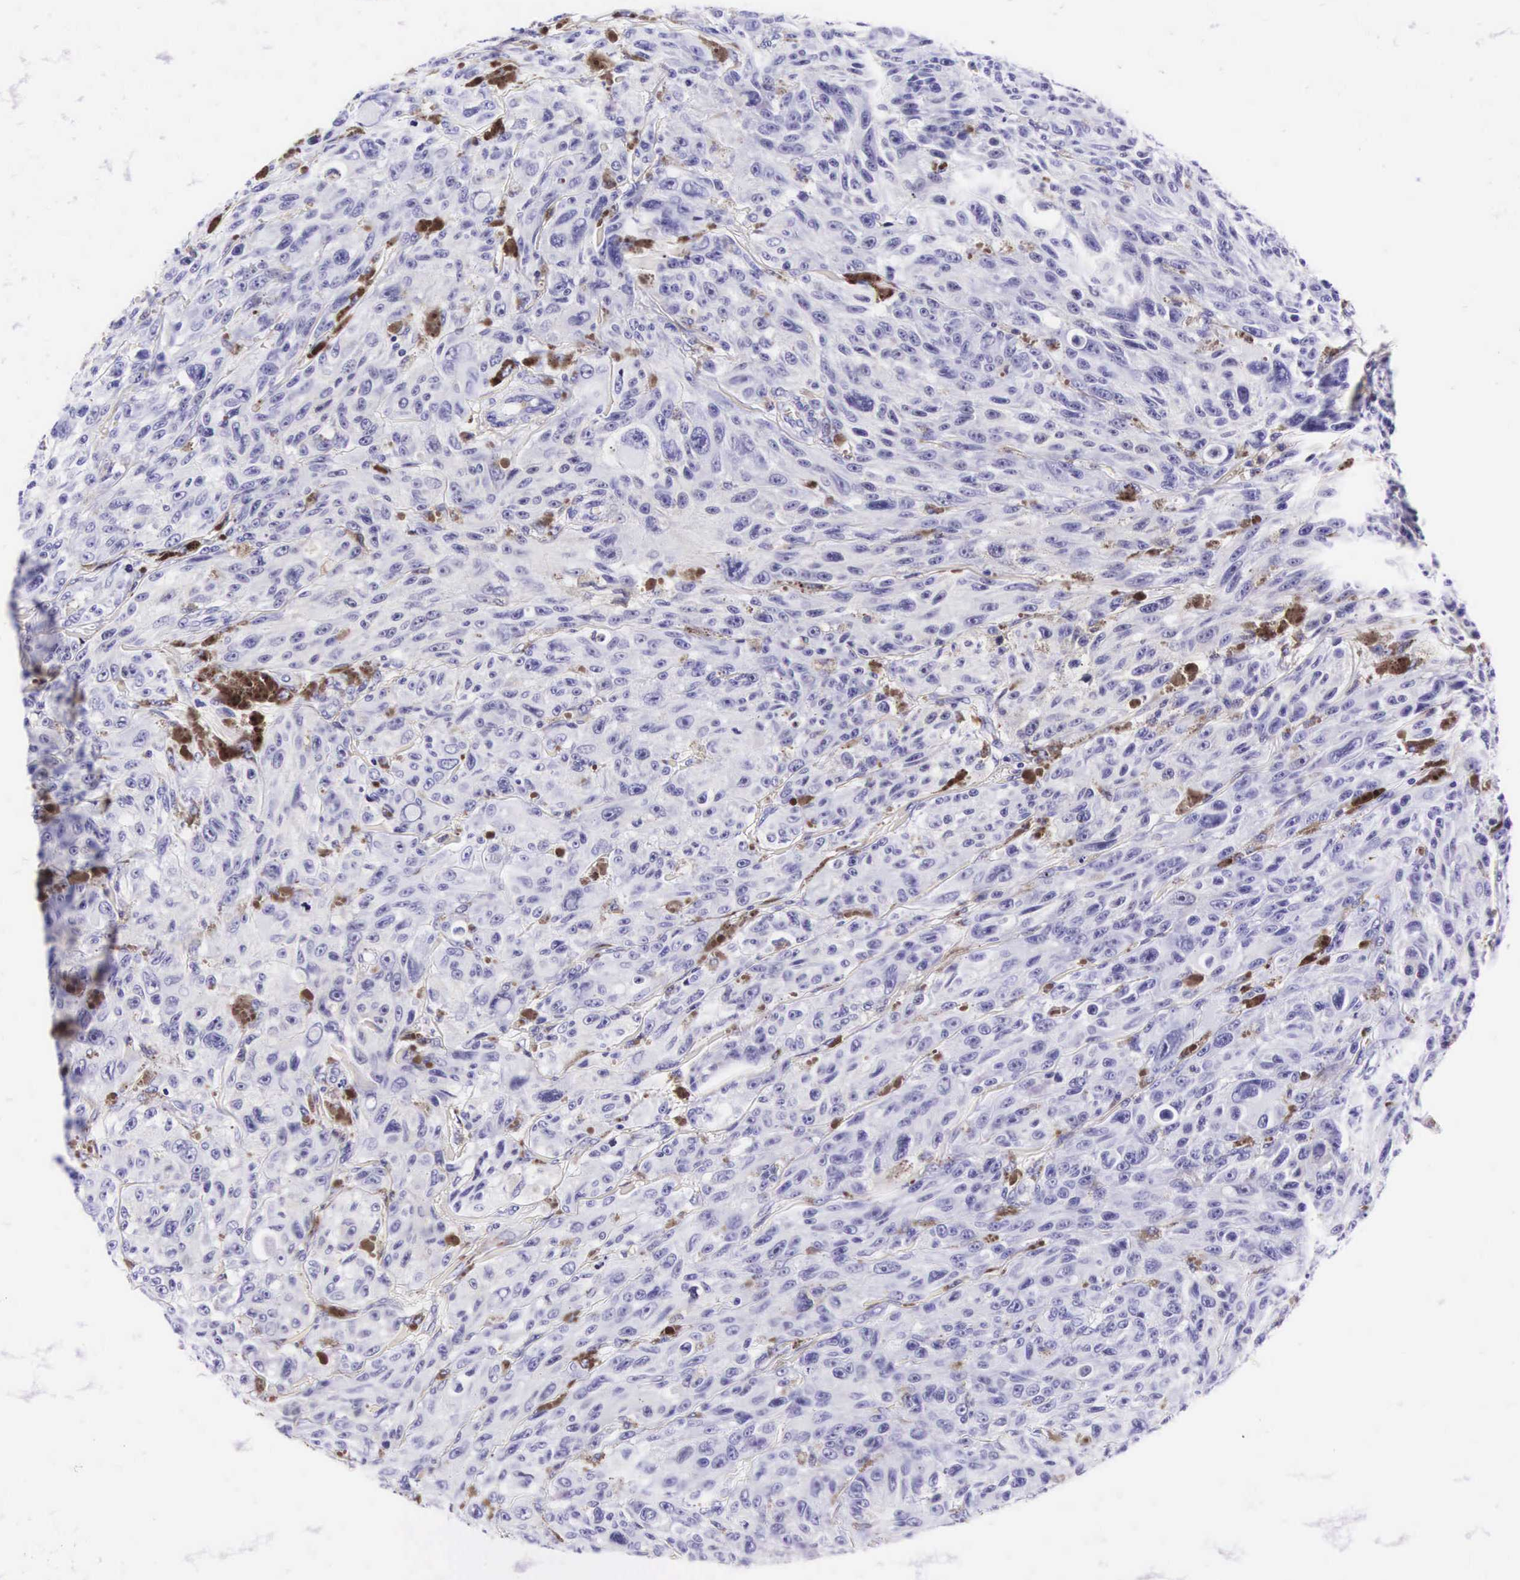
{"staining": {"intensity": "negative", "quantity": "none", "location": "none"}, "tissue": "melanoma", "cell_type": "Tumor cells", "image_type": "cancer", "snomed": [{"axis": "morphology", "description": "Malignant melanoma, NOS"}, {"axis": "topography", "description": "Skin"}], "caption": "Tumor cells are negative for protein expression in human malignant melanoma.", "gene": "KRT18", "patient": {"sex": "male", "age": 70}}